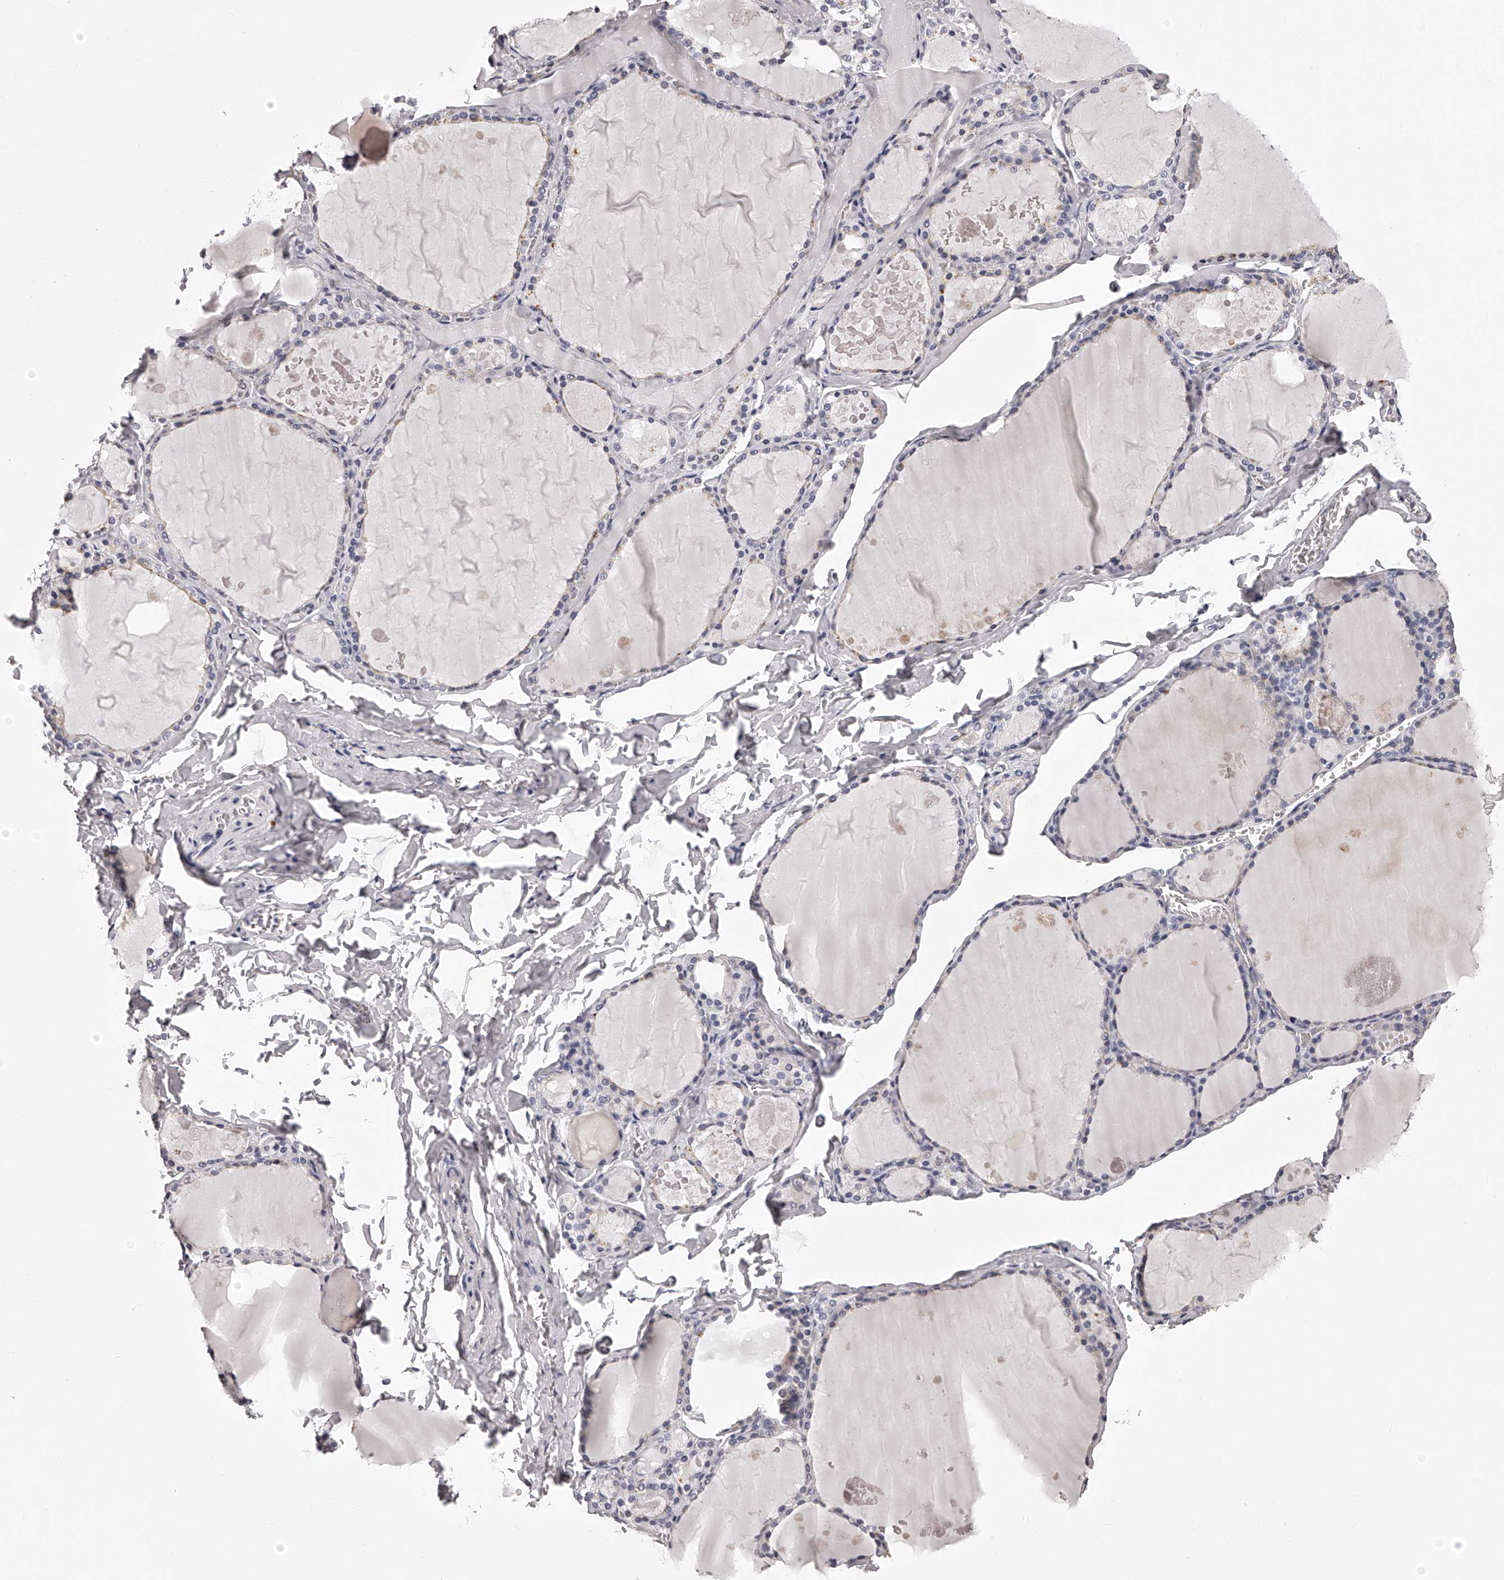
{"staining": {"intensity": "negative", "quantity": "none", "location": "none"}, "tissue": "thyroid gland", "cell_type": "Glandular cells", "image_type": "normal", "snomed": [{"axis": "morphology", "description": "Normal tissue, NOS"}, {"axis": "topography", "description": "Thyroid gland"}], "caption": "Glandular cells show no significant protein expression in normal thyroid gland. (Stains: DAB (3,3'-diaminobenzidine) immunohistochemistry (IHC) with hematoxylin counter stain, Microscopy: brightfield microscopy at high magnification).", "gene": "DMRT1", "patient": {"sex": "male", "age": 56}}